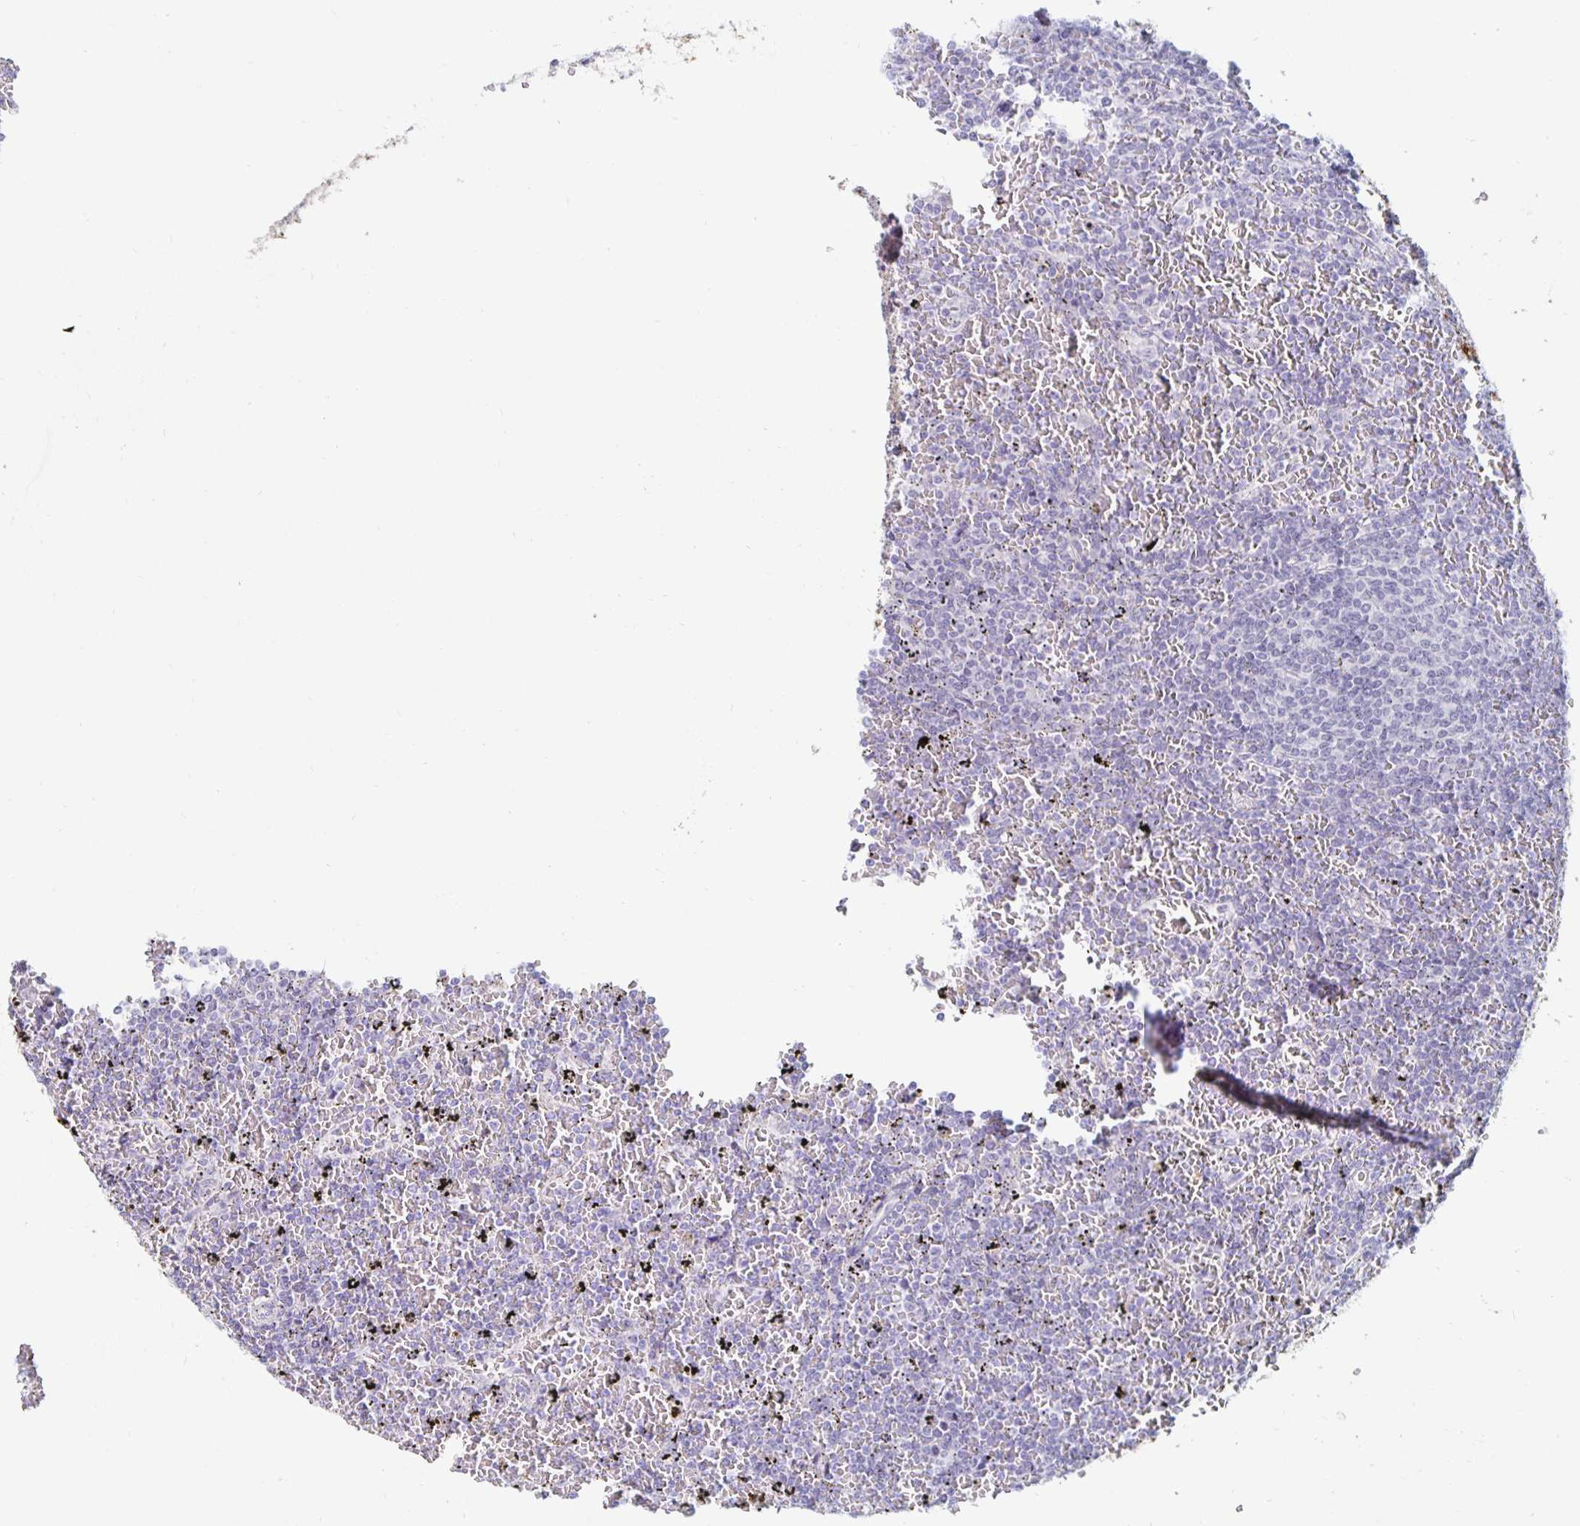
{"staining": {"intensity": "negative", "quantity": "none", "location": "none"}, "tissue": "lymphoma", "cell_type": "Tumor cells", "image_type": "cancer", "snomed": [{"axis": "morphology", "description": "Malignant lymphoma, non-Hodgkin's type, Low grade"}, {"axis": "topography", "description": "Spleen"}], "caption": "Lymphoma was stained to show a protein in brown. There is no significant positivity in tumor cells. (Stains: DAB IHC with hematoxylin counter stain, Microscopy: brightfield microscopy at high magnification).", "gene": "KCNQ2", "patient": {"sex": "female", "age": 77}}